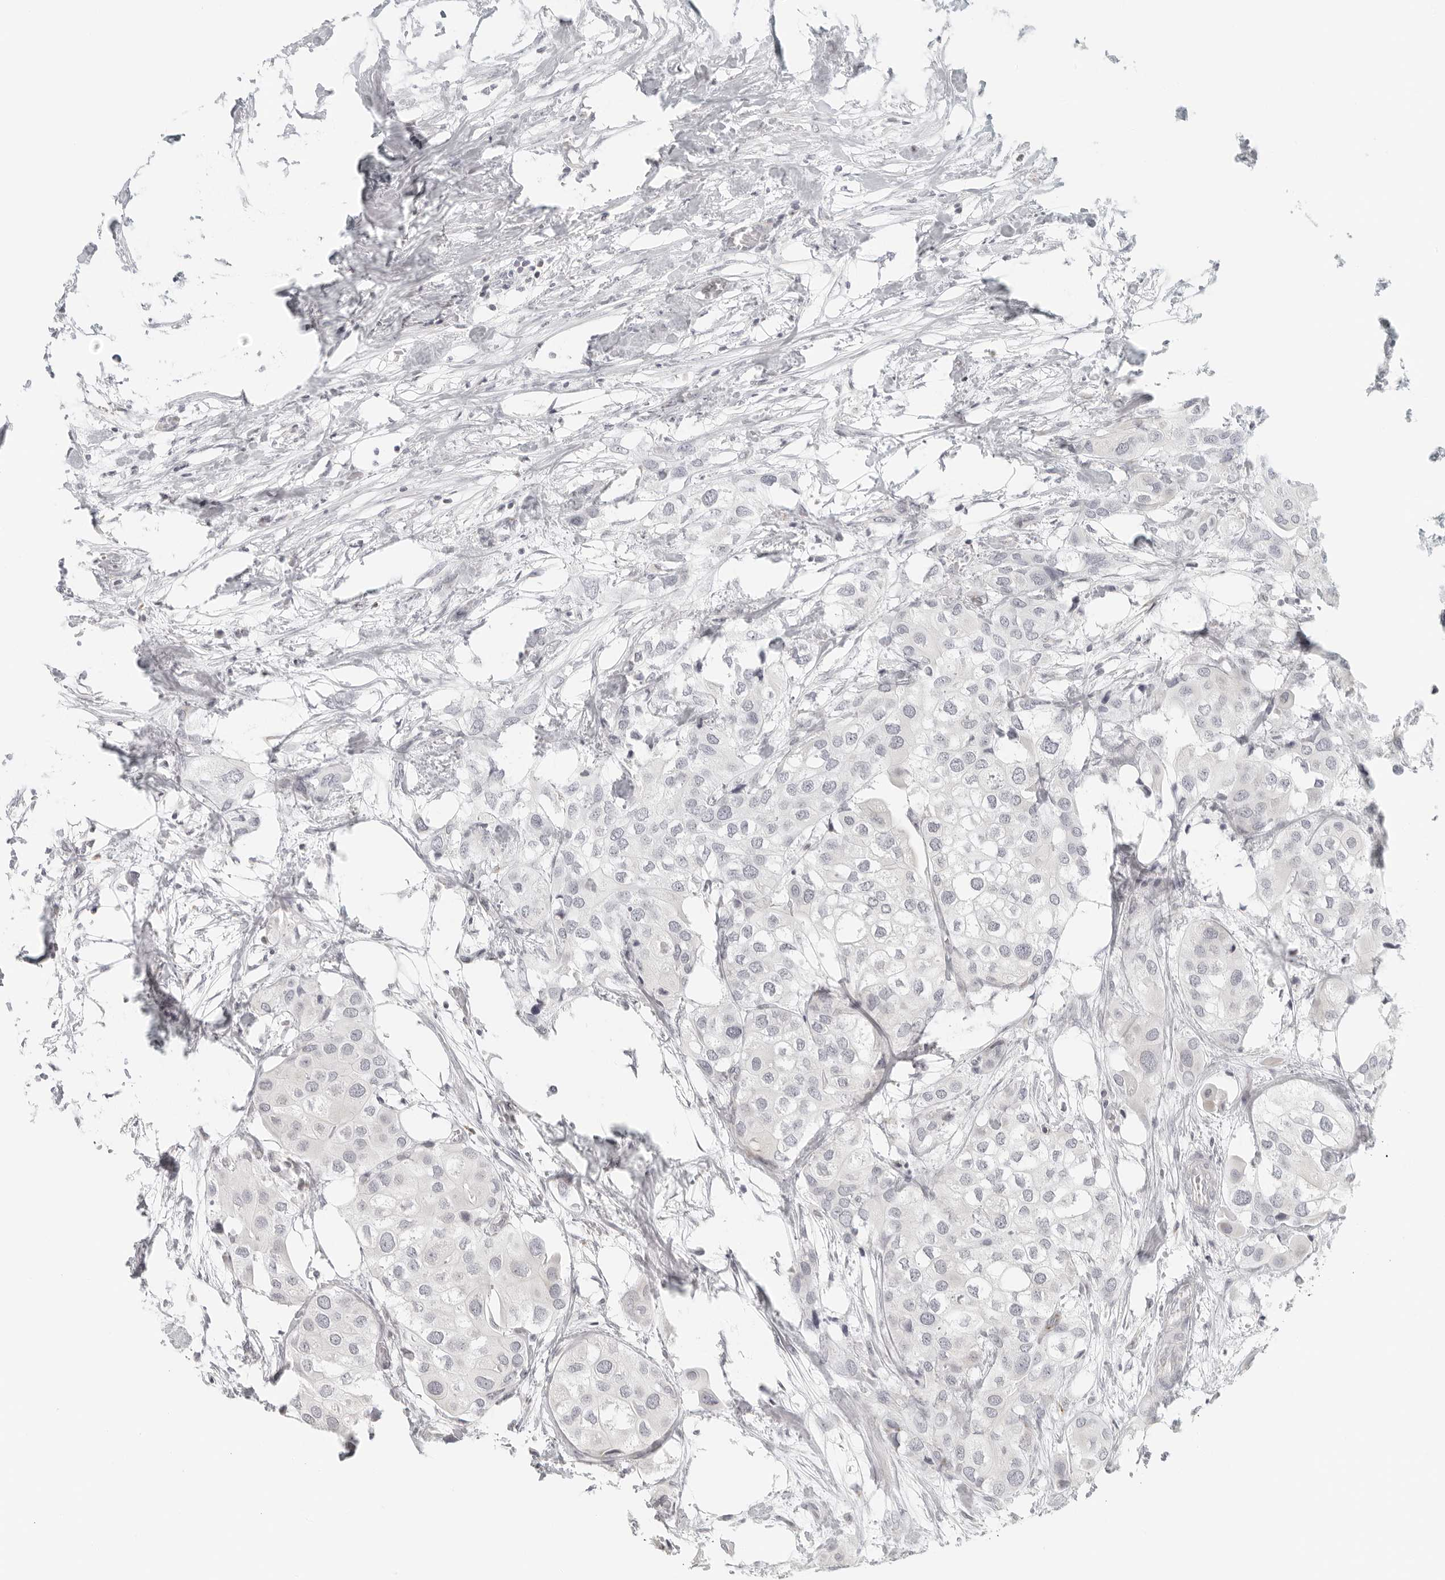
{"staining": {"intensity": "negative", "quantity": "none", "location": "none"}, "tissue": "urothelial cancer", "cell_type": "Tumor cells", "image_type": "cancer", "snomed": [{"axis": "morphology", "description": "Urothelial carcinoma, High grade"}, {"axis": "topography", "description": "Urinary bladder"}], "caption": "This is a image of immunohistochemistry (IHC) staining of urothelial carcinoma (high-grade), which shows no positivity in tumor cells.", "gene": "RPS6KC1", "patient": {"sex": "male", "age": 64}}